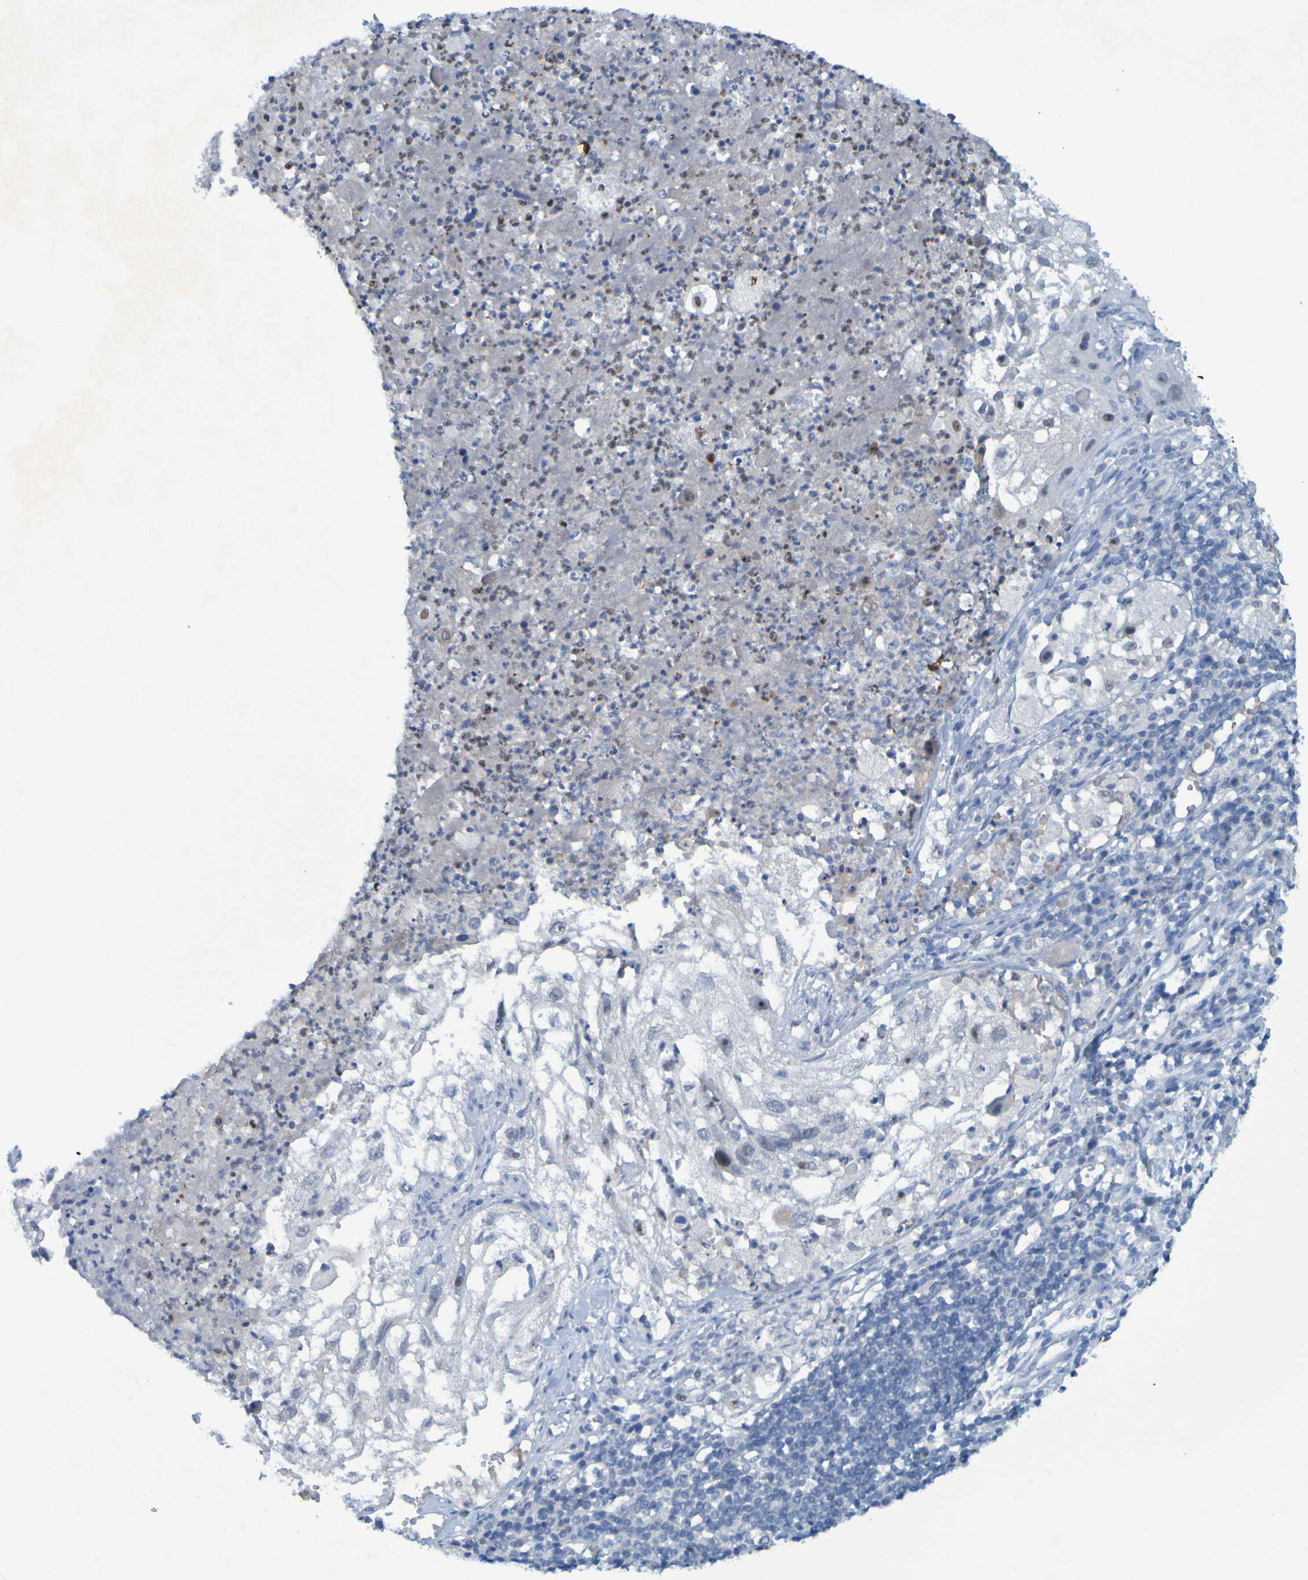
{"staining": {"intensity": "negative", "quantity": "none", "location": "none"}, "tissue": "lung cancer", "cell_type": "Tumor cells", "image_type": "cancer", "snomed": [{"axis": "morphology", "description": "Inflammation, NOS"}, {"axis": "morphology", "description": "Squamous cell carcinoma, NOS"}, {"axis": "topography", "description": "Lymph node"}, {"axis": "topography", "description": "Soft tissue"}, {"axis": "topography", "description": "Lung"}], "caption": "An immunohistochemistry photomicrograph of lung squamous cell carcinoma is shown. There is no staining in tumor cells of lung squamous cell carcinoma.", "gene": "USP36", "patient": {"sex": "male", "age": 66}}